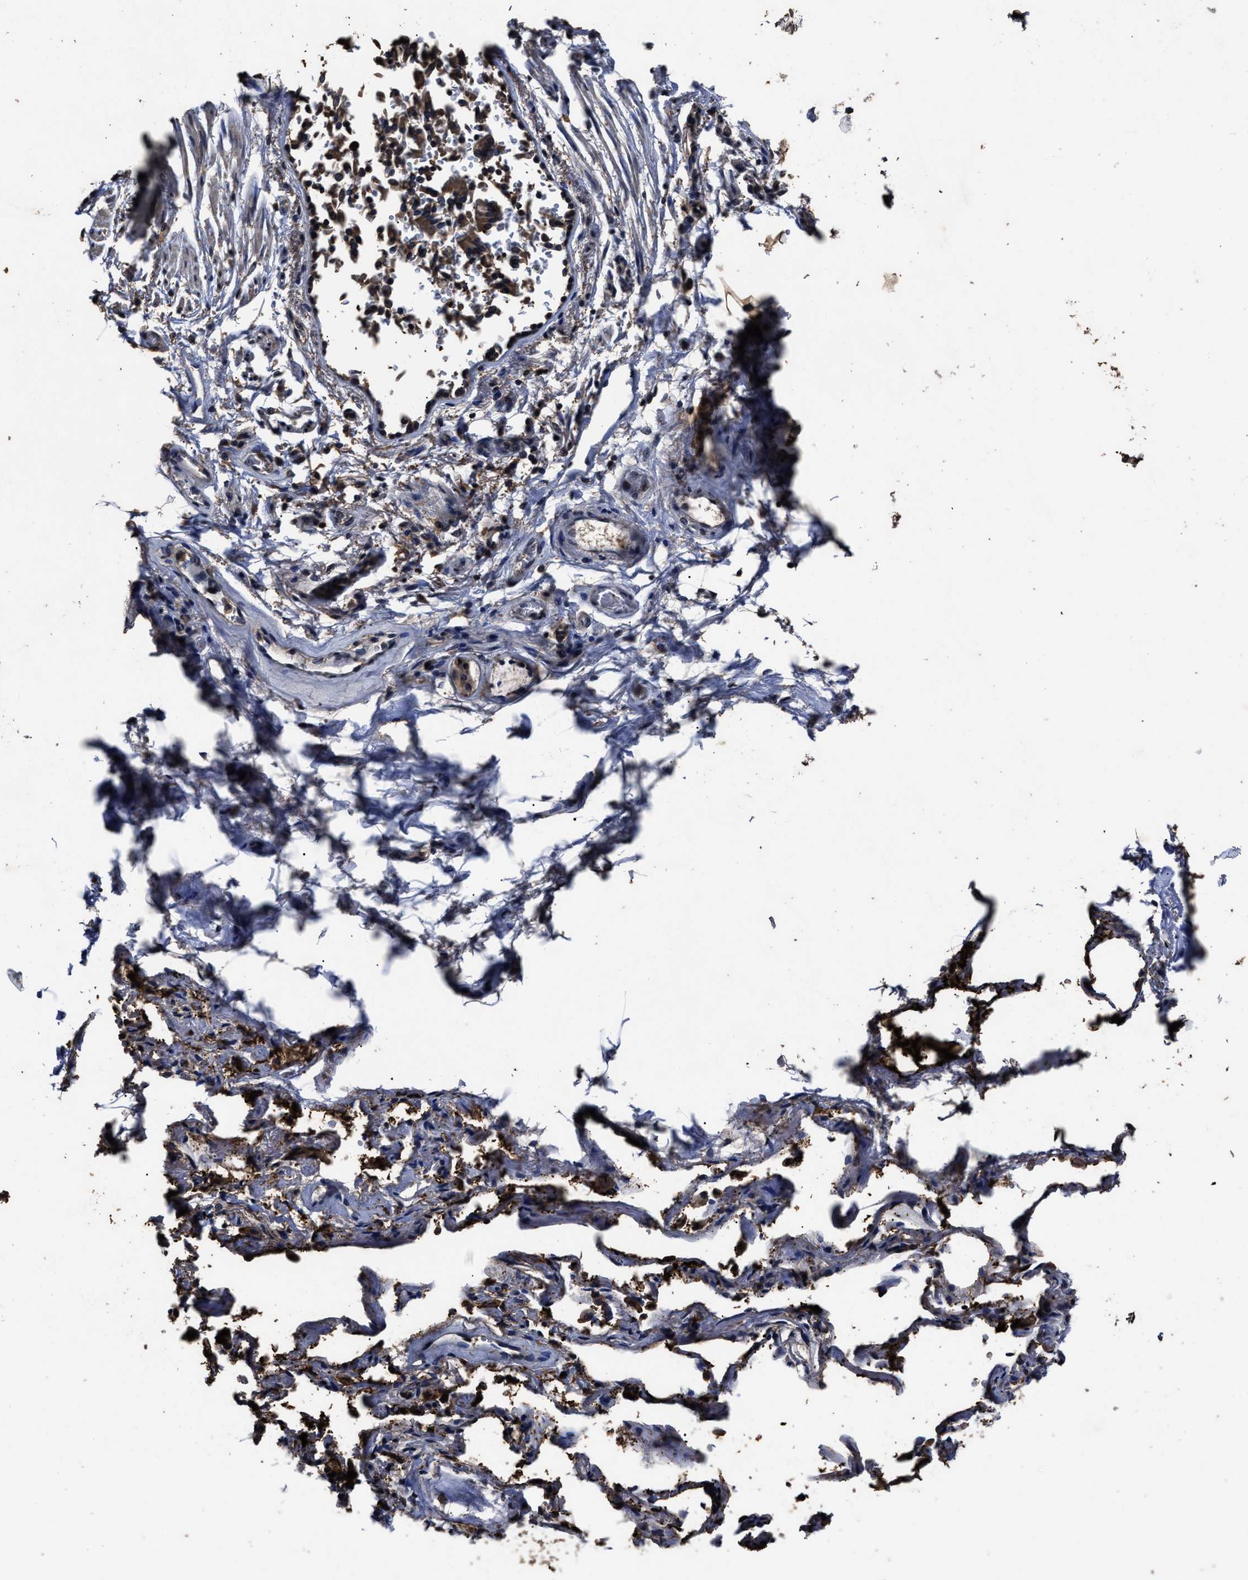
{"staining": {"intensity": "weak", "quantity": "25%-75%", "location": "cytoplasmic/membranous,nuclear"}, "tissue": "adipose tissue", "cell_type": "Adipocytes", "image_type": "normal", "snomed": [{"axis": "morphology", "description": "Normal tissue, NOS"}, {"axis": "topography", "description": "Cartilage tissue"}, {"axis": "topography", "description": "Lung"}], "caption": "This micrograph shows IHC staining of benign human adipose tissue, with low weak cytoplasmic/membranous,nuclear staining in approximately 25%-75% of adipocytes.", "gene": "RSBN1L", "patient": {"sex": "female", "age": 77}}